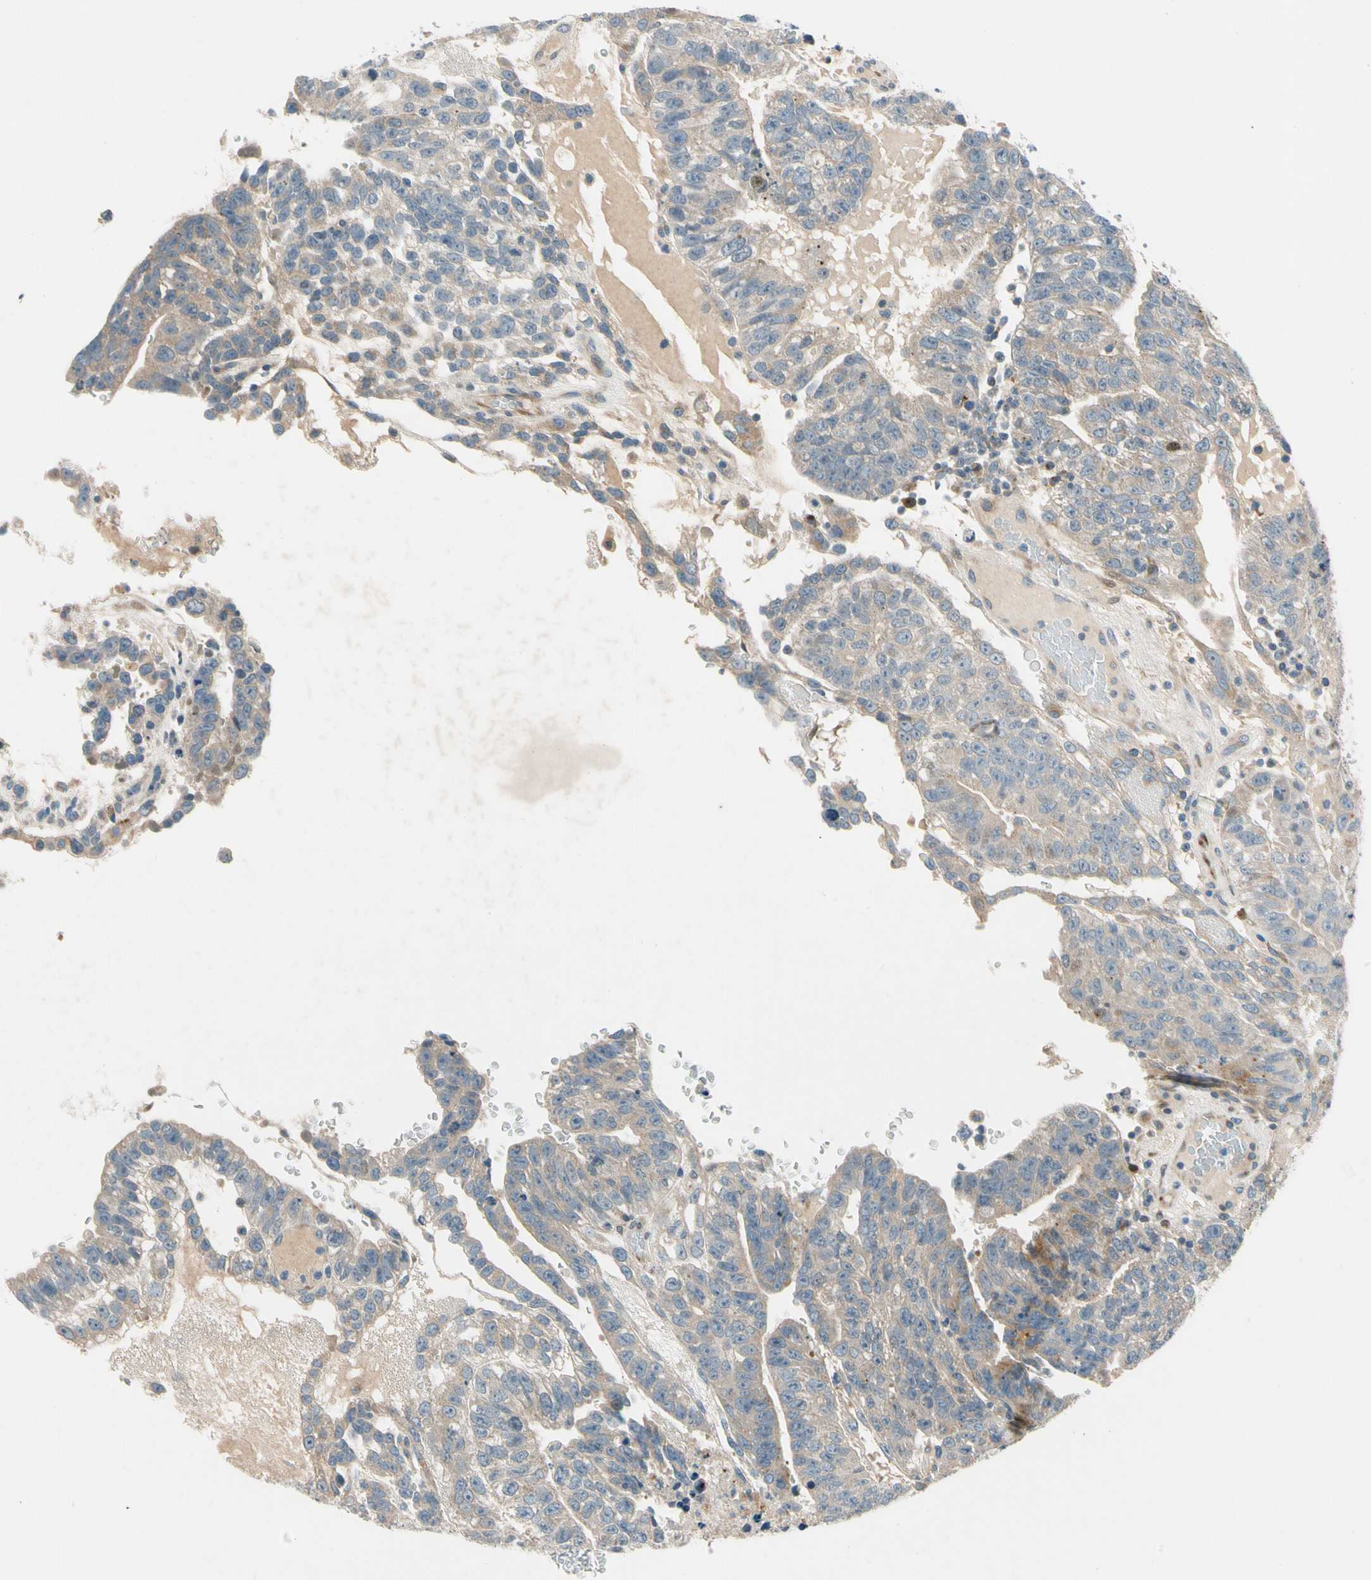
{"staining": {"intensity": "weak", "quantity": ">75%", "location": "cytoplasmic/membranous"}, "tissue": "testis cancer", "cell_type": "Tumor cells", "image_type": "cancer", "snomed": [{"axis": "morphology", "description": "Seminoma, NOS"}, {"axis": "morphology", "description": "Carcinoma, Embryonal, NOS"}, {"axis": "topography", "description": "Testis"}], "caption": "Testis cancer (embryonal carcinoma) was stained to show a protein in brown. There is low levels of weak cytoplasmic/membranous staining in approximately >75% of tumor cells.", "gene": "MST1R", "patient": {"sex": "male", "age": 52}}